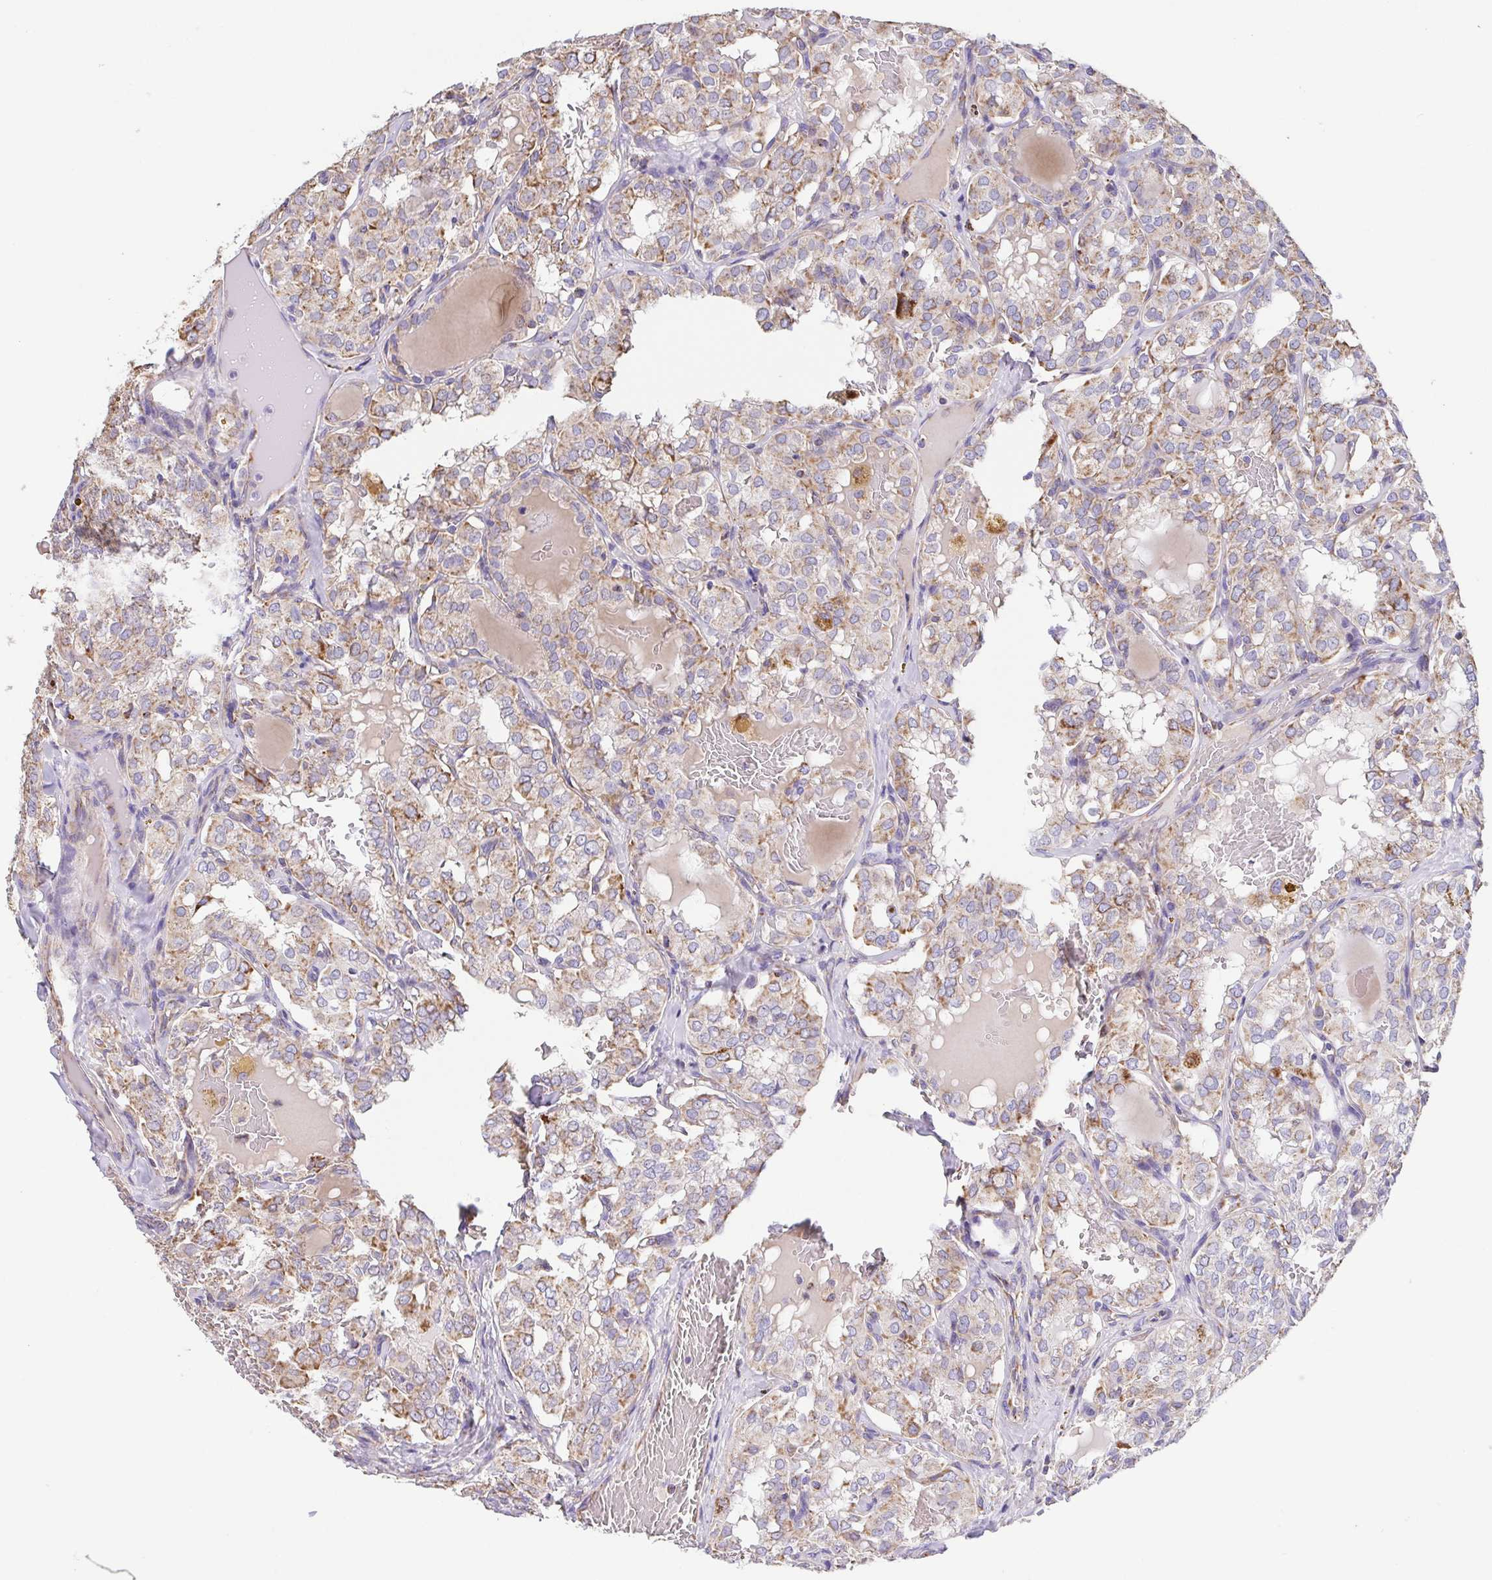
{"staining": {"intensity": "moderate", "quantity": "25%-75%", "location": "cytoplasmic/membranous"}, "tissue": "thyroid cancer", "cell_type": "Tumor cells", "image_type": "cancer", "snomed": [{"axis": "morphology", "description": "Papillary adenocarcinoma, NOS"}, {"axis": "topography", "description": "Thyroid gland"}], "caption": "Thyroid cancer (papillary adenocarcinoma) was stained to show a protein in brown. There is medium levels of moderate cytoplasmic/membranous expression in about 25%-75% of tumor cells.", "gene": "GINM1", "patient": {"sex": "male", "age": 20}}